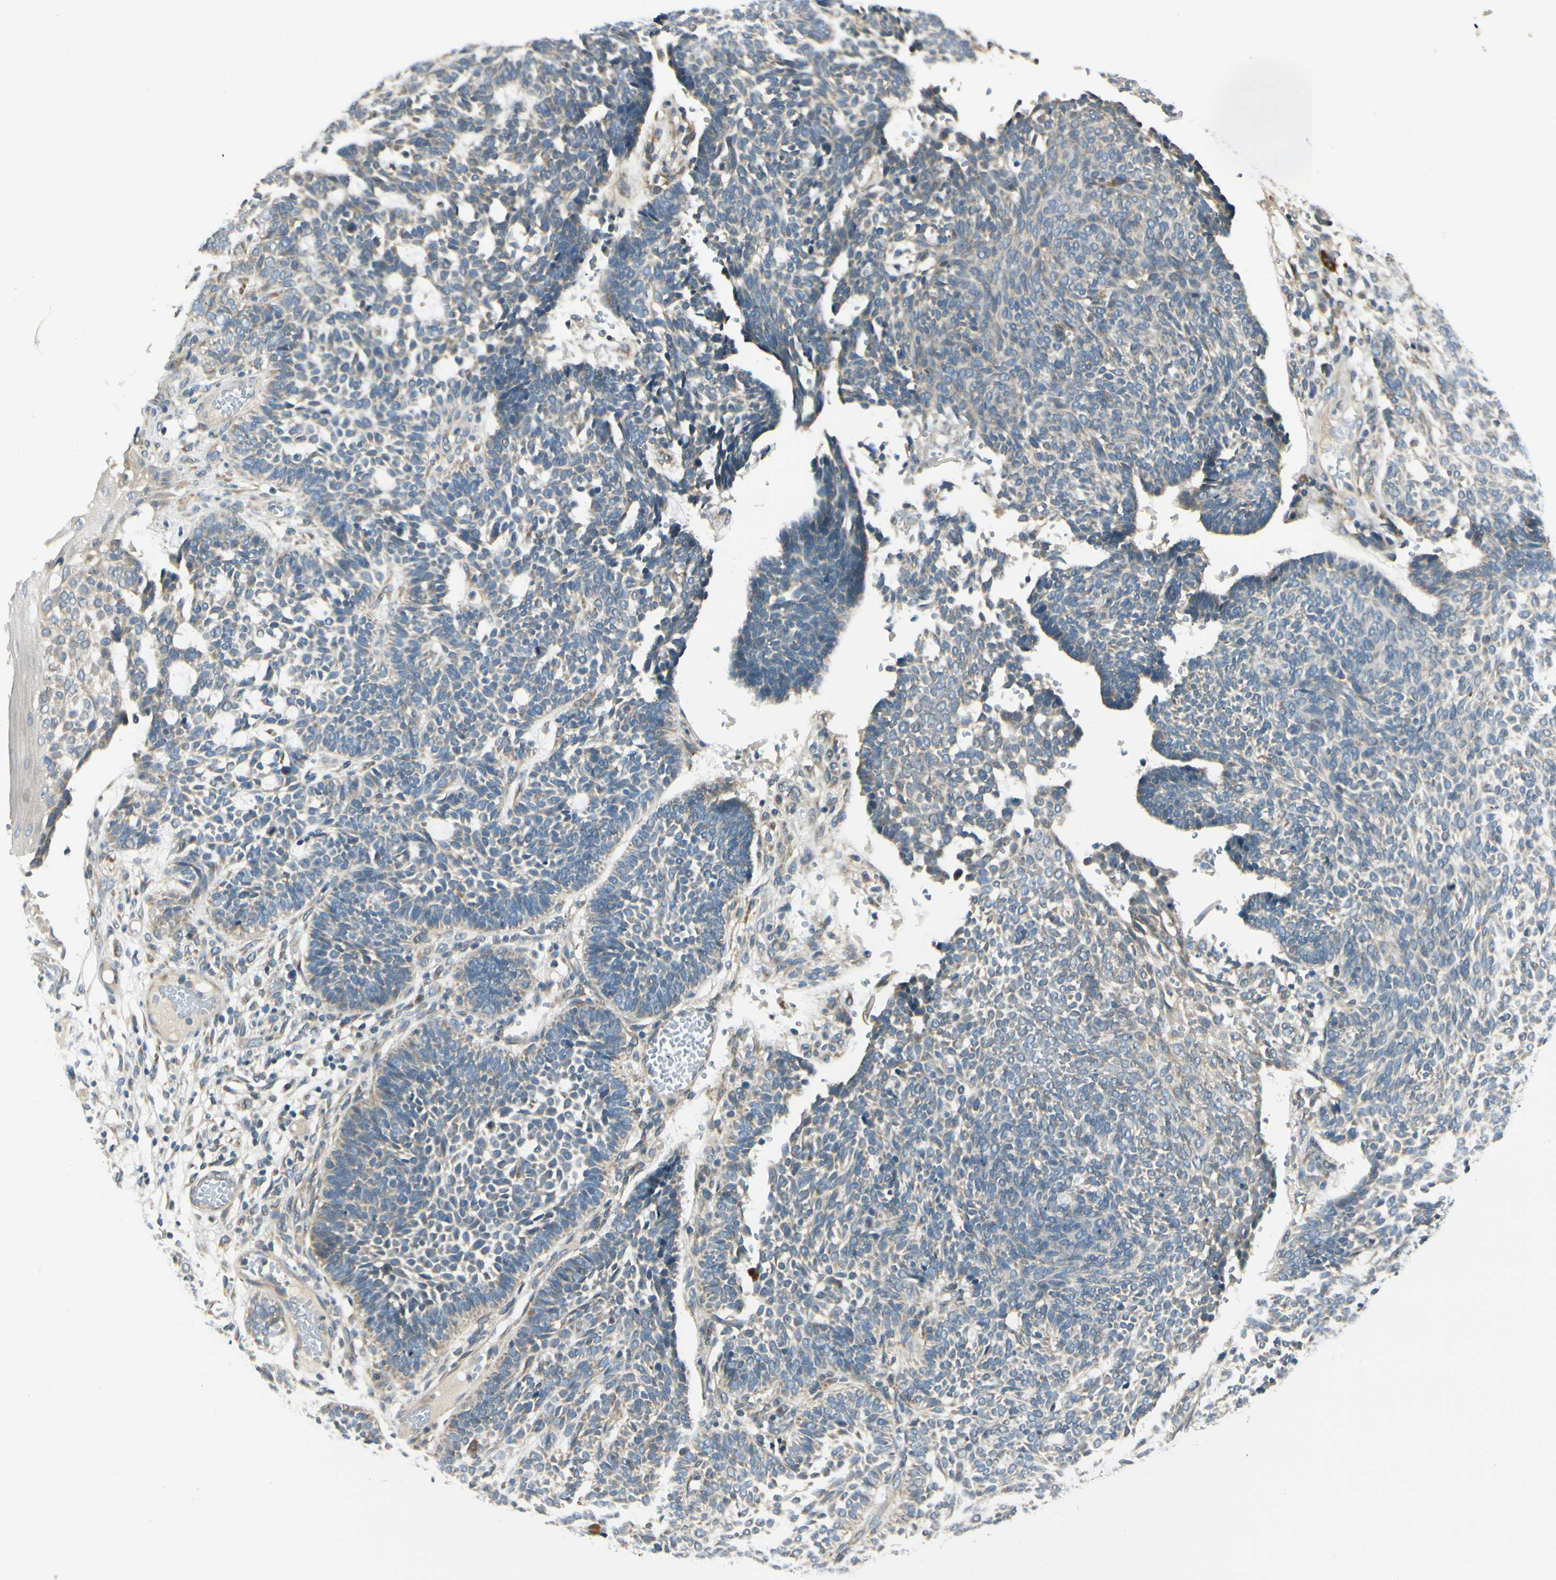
{"staining": {"intensity": "weak", "quantity": "25%-75%", "location": "cytoplasmic/membranous"}, "tissue": "skin cancer", "cell_type": "Tumor cells", "image_type": "cancer", "snomed": [{"axis": "morphology", "description": "Normal tissue, NOS"}, {"axis": "morphology", "description": "Basal cell carcinoma"}, {"axis": "topography", "description": "Skin"}], "caption": "Immunohistochemistry (IHC) of skin cancer (basal cell carcinoma) demonstrates low levels of weak cytoplasmic/membranous expression in about 25%-75% of tumor cells.", "gene": "BNIP1", "patient": {"sex": "male", "age": 87}}